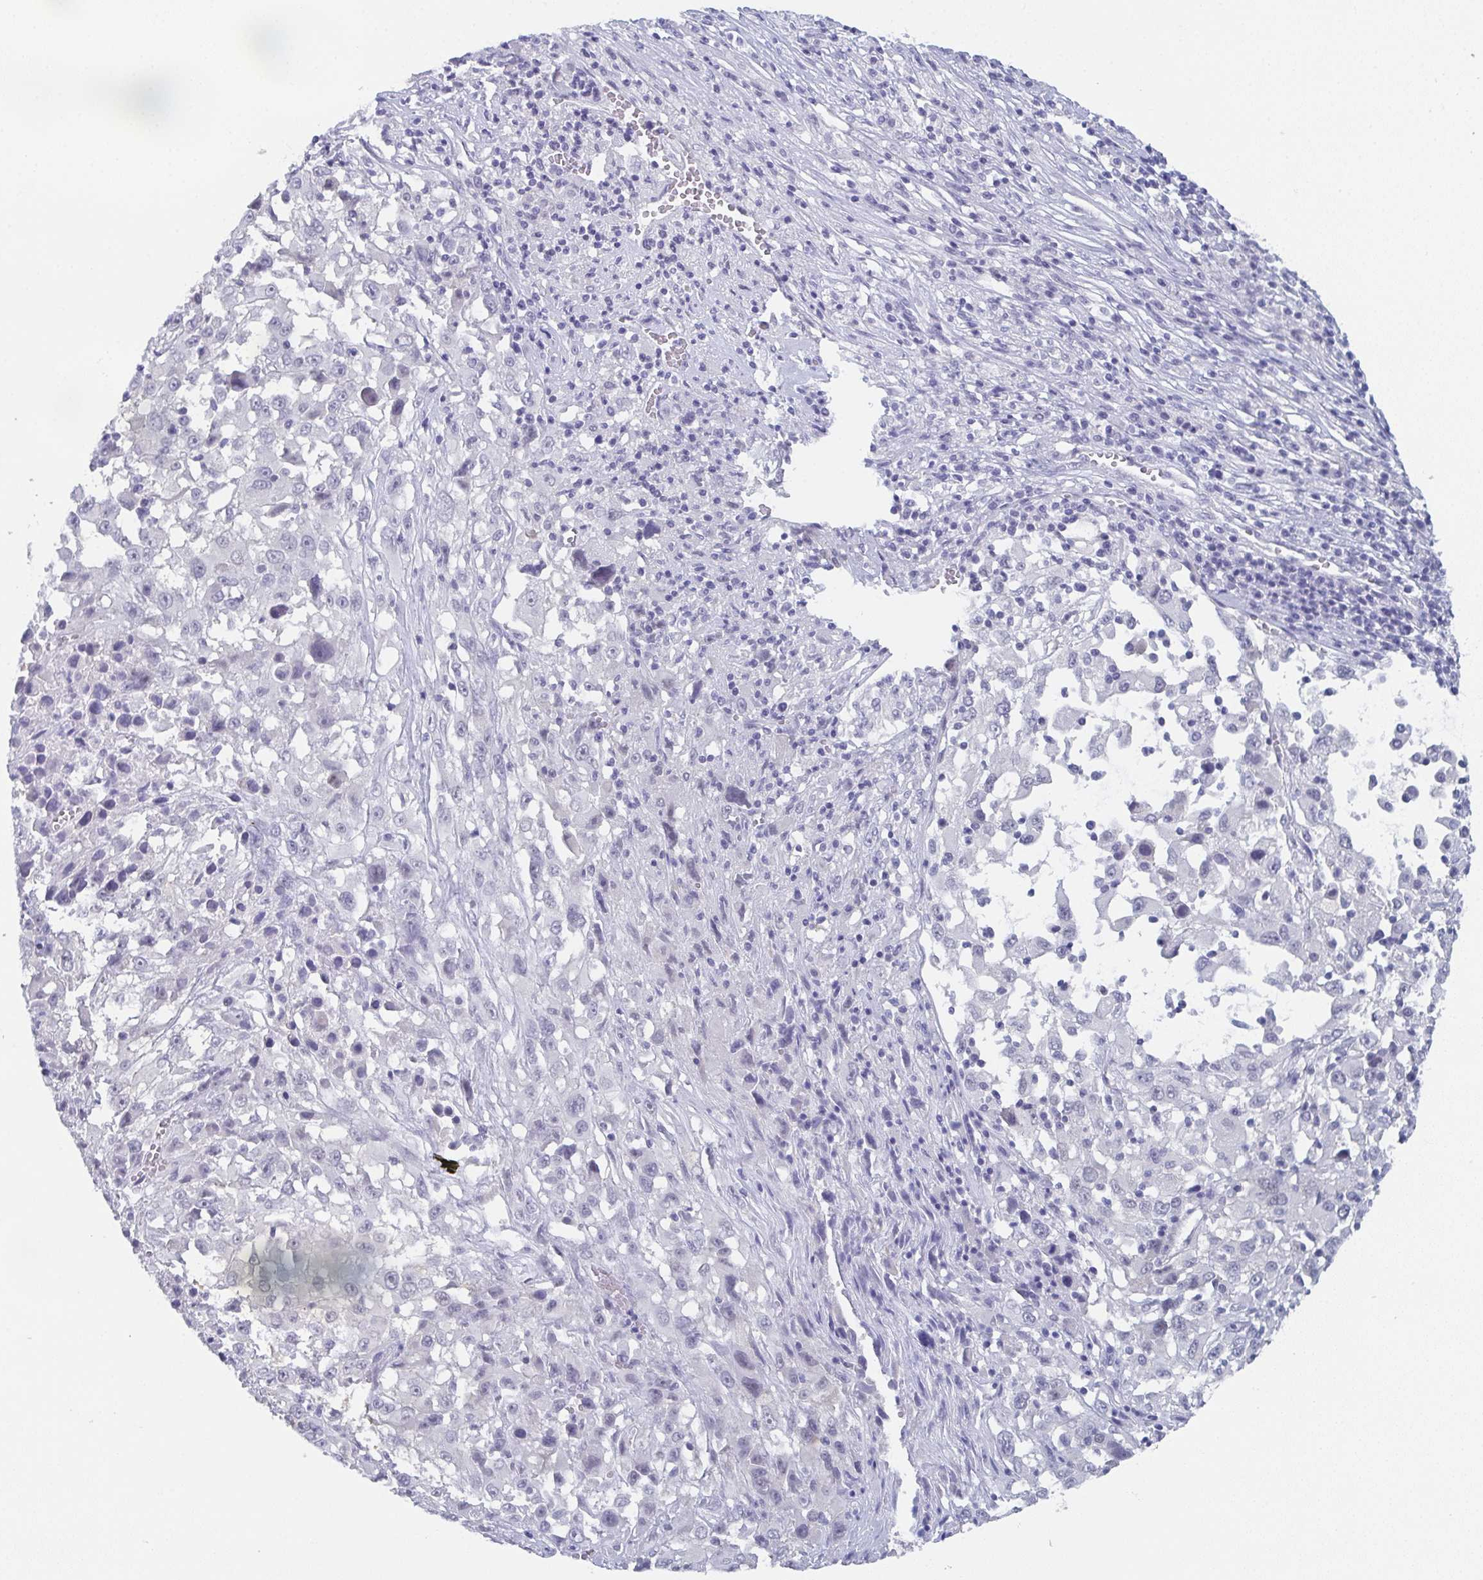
{"staining": {"intensity": "negative", "quantity": "none", "location": "none"}, "tissue": "melanoma", "cell_type": "Tumor cells", "image_type": "cancer", "snomed": [{"axis": "morphology", "description": "Malignant melanoma, Metastatic site"}, {"axis": "topography", "description": "Soft tissue"}], "caption": "High magnification brightfield microscopy of malignant melanoma (metastatic site) stained with DAB (3,3'-diaminobenzidine) (brown) and counterstained with hematoxylin (blue): tumor cells show no significant staining. (Brightfield microscopy of DAB (3,3'-diaminobenzidine) immunohistochemistry (IHC) at high magnification).", "gene": "DYDC2", "patient": {"sex": "male", "age": 50}}